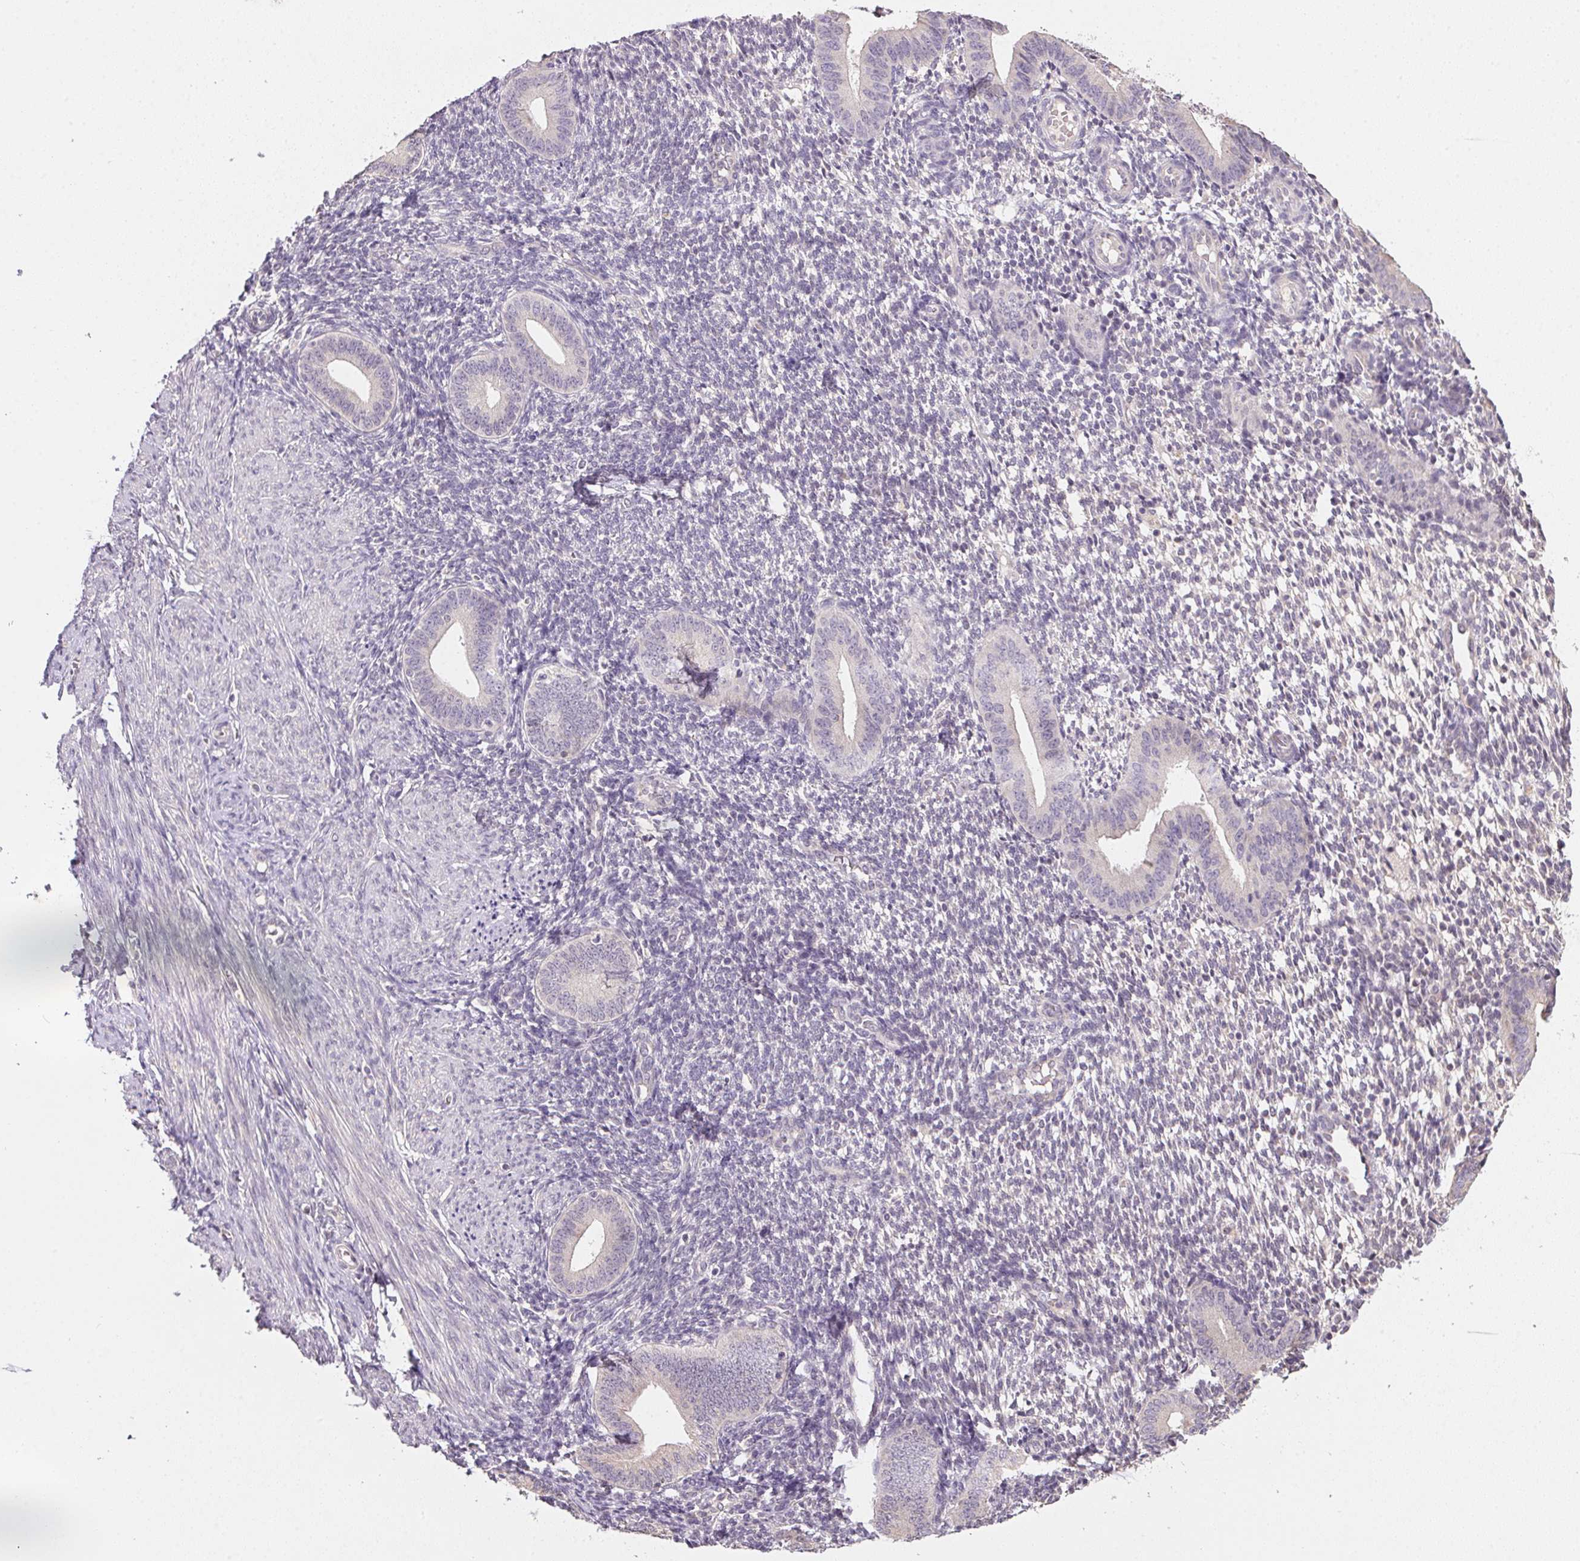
{"staining": {"intensity": "negative", "quantity": "none", "location": "none"}, "tissue": "endometrium", "cell_type": "Cells in endometrial stroma", "image_type": "normal", "snomed": [{"axis": "morphology", "description": "Normal tissue, NOS"}, {"axis": "topography", "description": "Endometrium"}], "caption": "There is no significant expression in cells in endometrial stroma of endometrium. The staining was performed using DAB (3,3'-diaminobenzidine) to visualize the protein expression in brown, while the nuclei were stained in blue with hematoxylin (Magnification: 20x).", "gene": "ALDH8A1", "patient": {"sex": "female", "age": 40}}